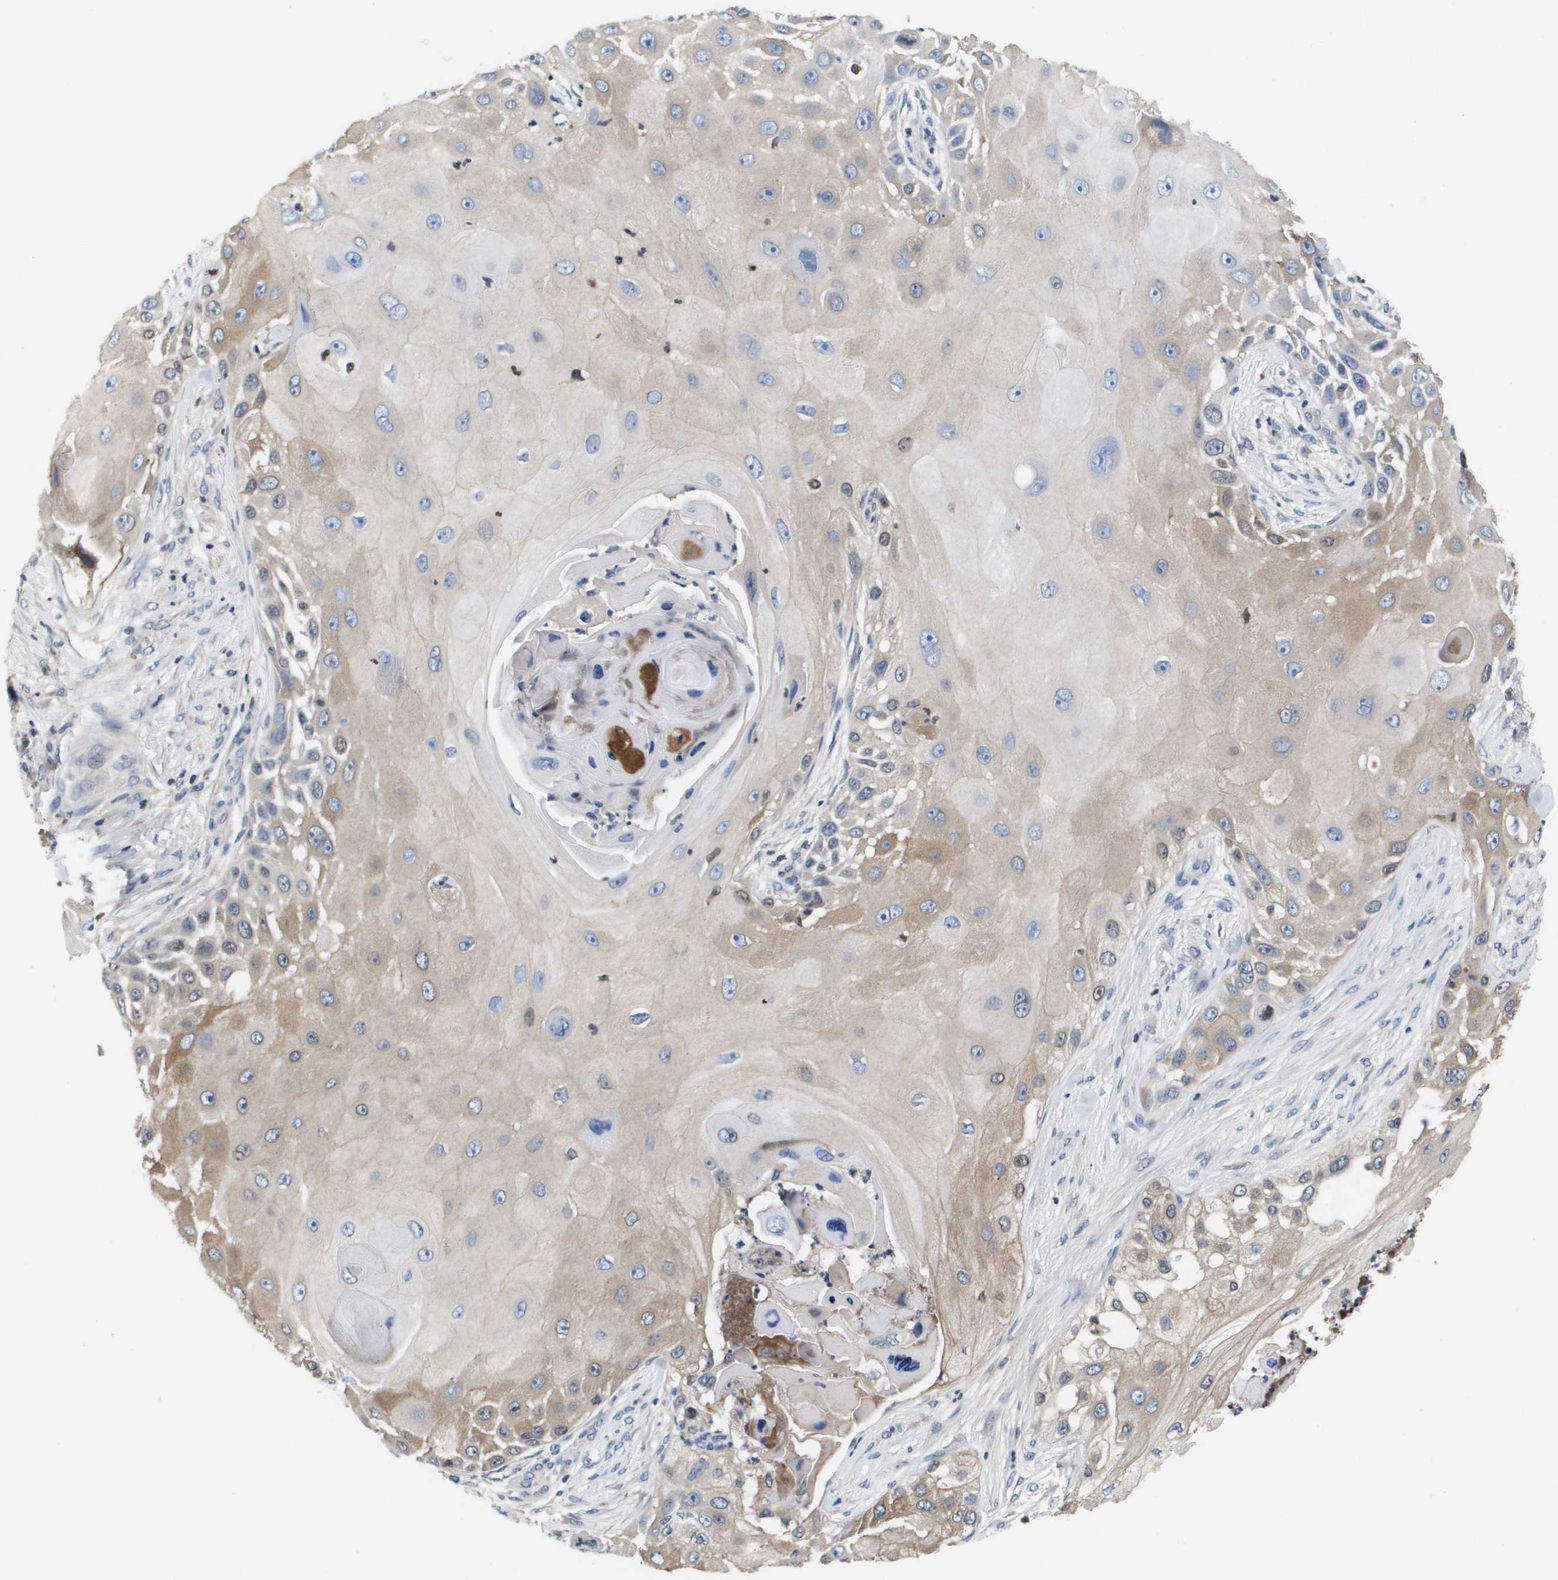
{"staining": {"intensity": "moderate", "quantity": "25%-75%", "location": "cytoplasmic/membranous"}, "tissue": "skin cancer", "cell_type": "Tumor cells", "image_type": "cancer", "snomed": [{"axis": "morphology", "description": "Squamous cell carcinoma, NOS"}, {"axis": "topography", "description": "Skin"}], "caption": "Protein analysis of skin squamous cell carcinoma tissue displays moderate cytoplasmic/membranous positivity in about 25%-75% of tumor cells. (brown staining indicates protein expression, while blue staining denotes nuclei).", "gene": "SERPINA6", "patient": {"sex": "female", "age": 44}}